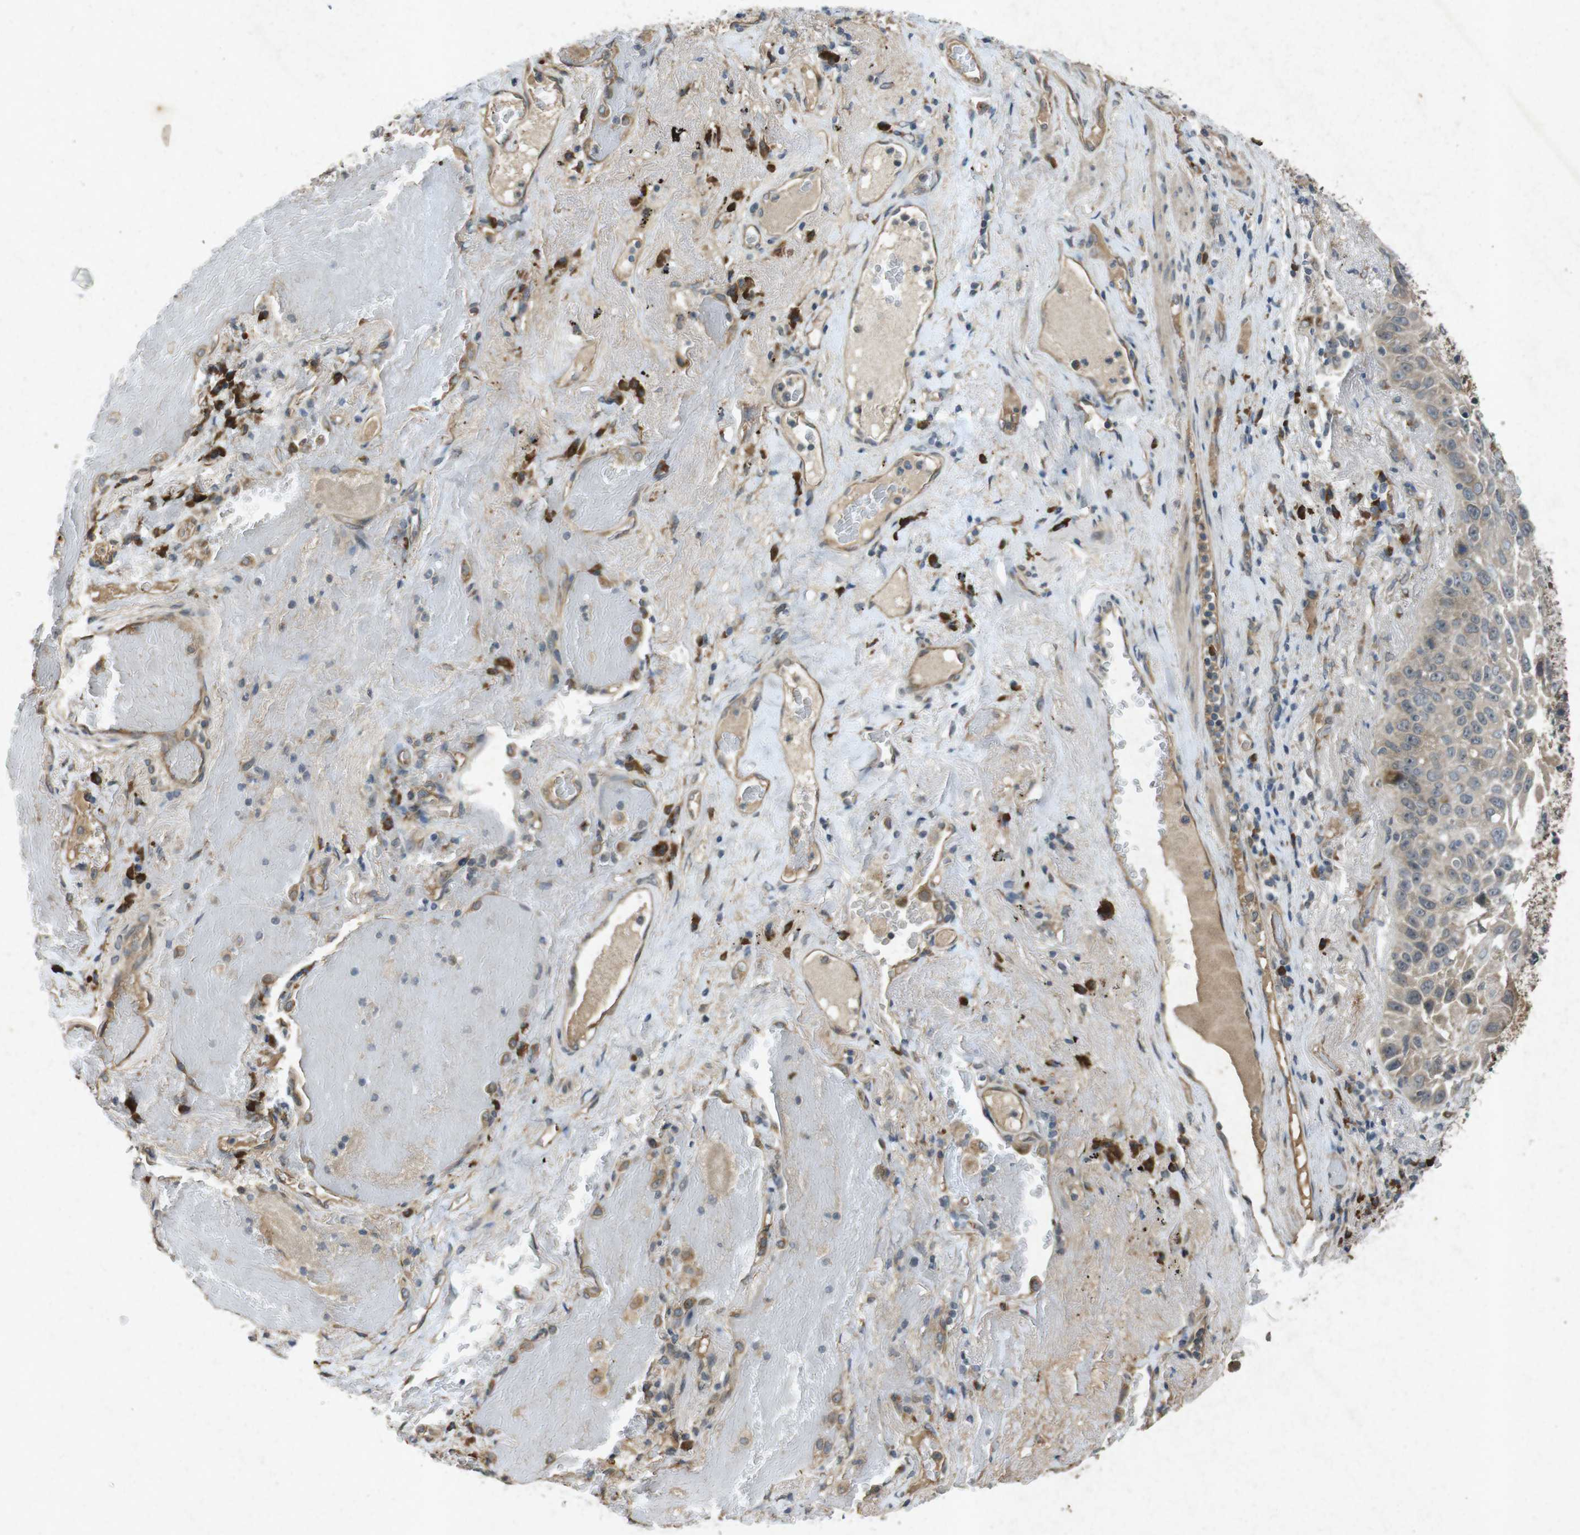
{"staining": {"intensity": "weak", "quantity": ">75%", "location": "cytoplasmic/membranous"}, "tissue": "lung cancer", "cell_type": "Tumor cells", "image_type": "cancer", "snomed": [{"axis": "morphology", "description": "Squamous cell carcinoma, NOS"}, {"axis": "topography", "description": "Lung"}], "caption": "The photomicrograph demonstrates a brown stain indicating the presence of a protein in the cytoplasmic/membranous of tumor cells in squamous cell carcinoma (lung). (DAB (3,3'-diaminobenzidine) = brown stain, brightfield microscopy at high magnification).", "gene": "FLCN", "patient": {"sex": "male", "age": 57}}